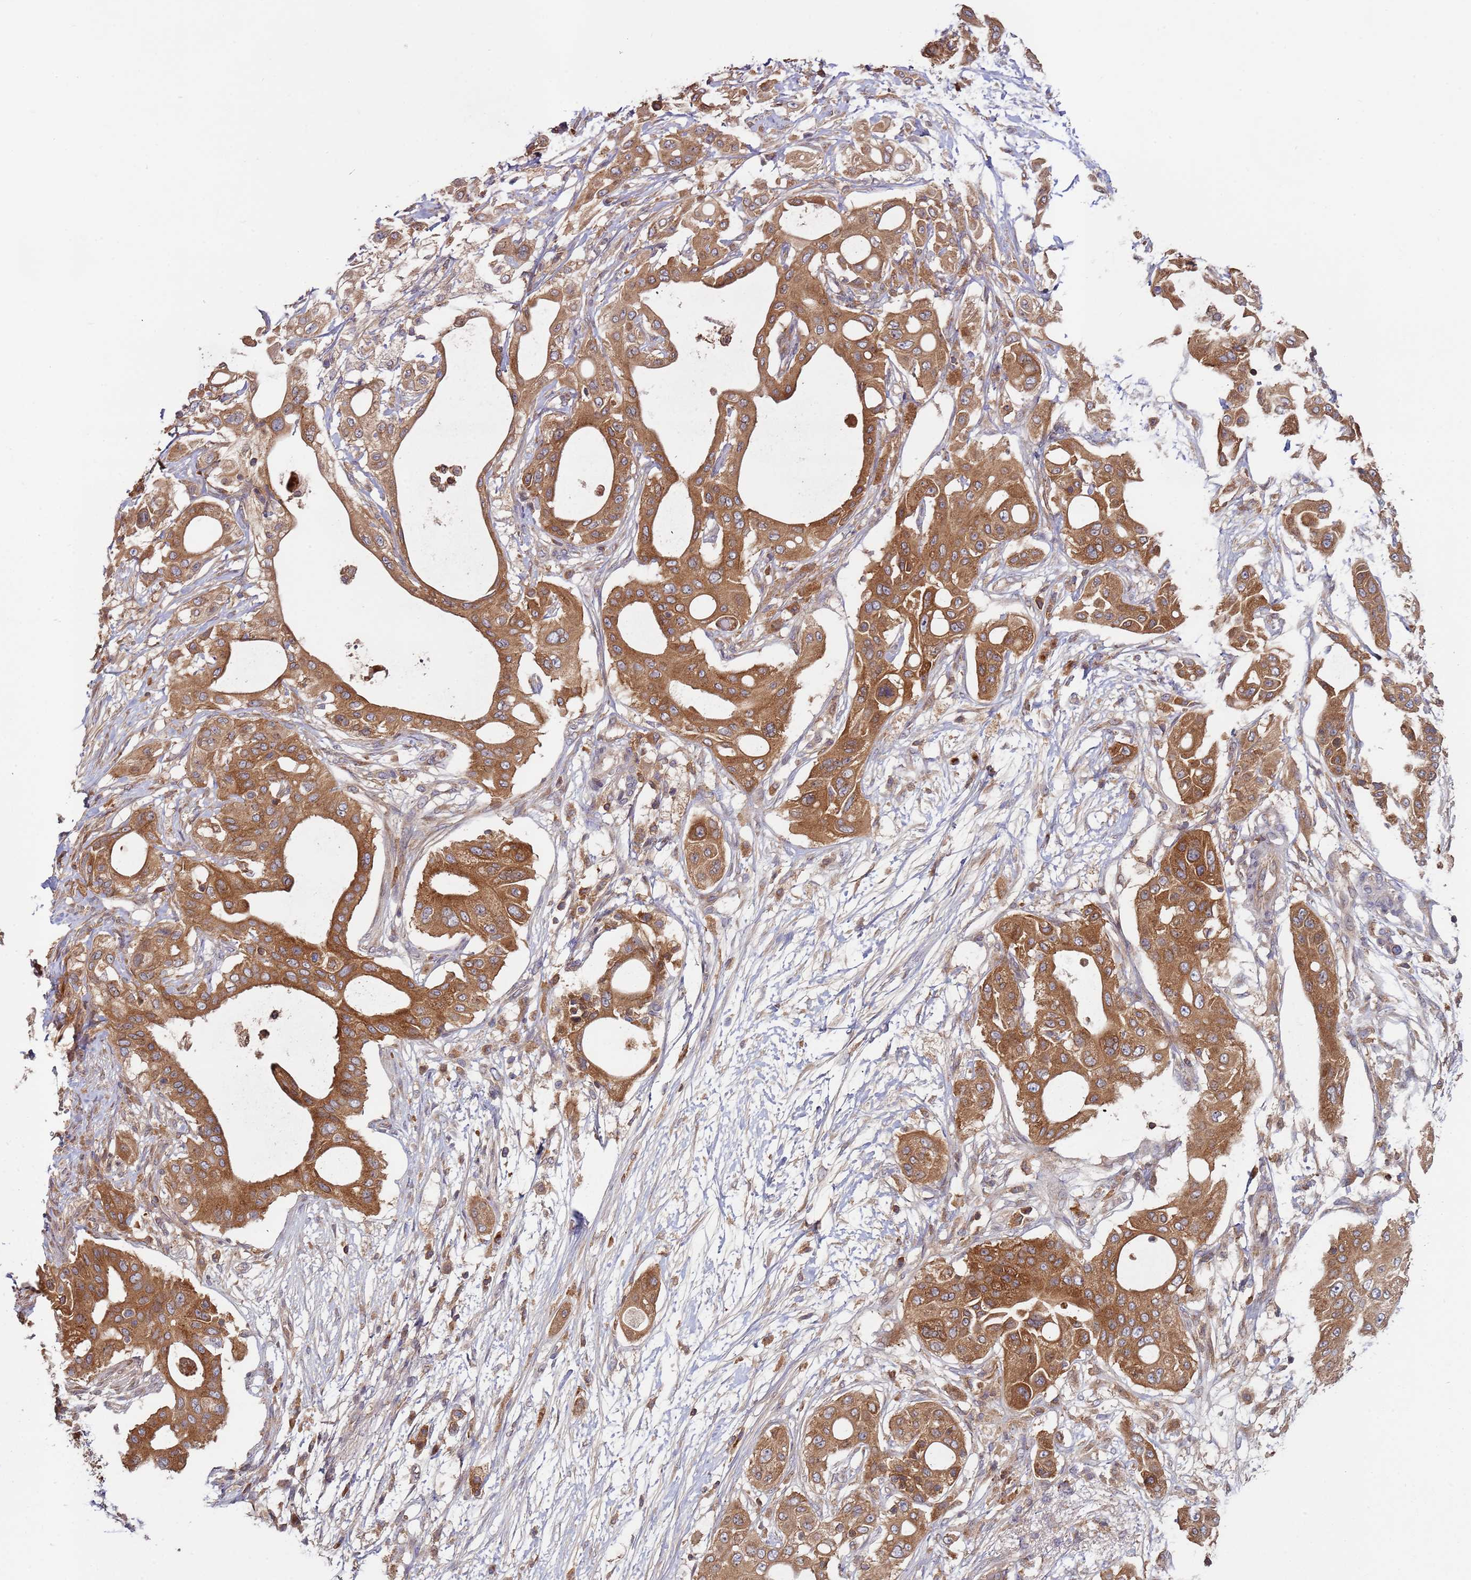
{"staining": {"intensity": "moderate", "quantity": ">75%", "location": "cytoplasmic/membranous"}, "tissue": "pancreatic cancer", "cell_type": "Tumor cells", "image_type": "cancer", "snomed": [{"axis": "morphology", "description": "Adenocarcinoma, NOS"}, {"axis": "topography", "description": "Pancreas"}], "caption": "Immunohistochemistry staining of pancreatic cancer, which displays medium levels of moderate cytoplasmic/membranous expression in about >75% of tumor cells indicating moderate cytoplasmic/membranous protein staining. The staining was performed using DAB (brown) for protein detection and nuclei were counterstained in hematoxylin (blue).", "gene": "OR5A2", "patient": {"sex": "male", "age": 68}}